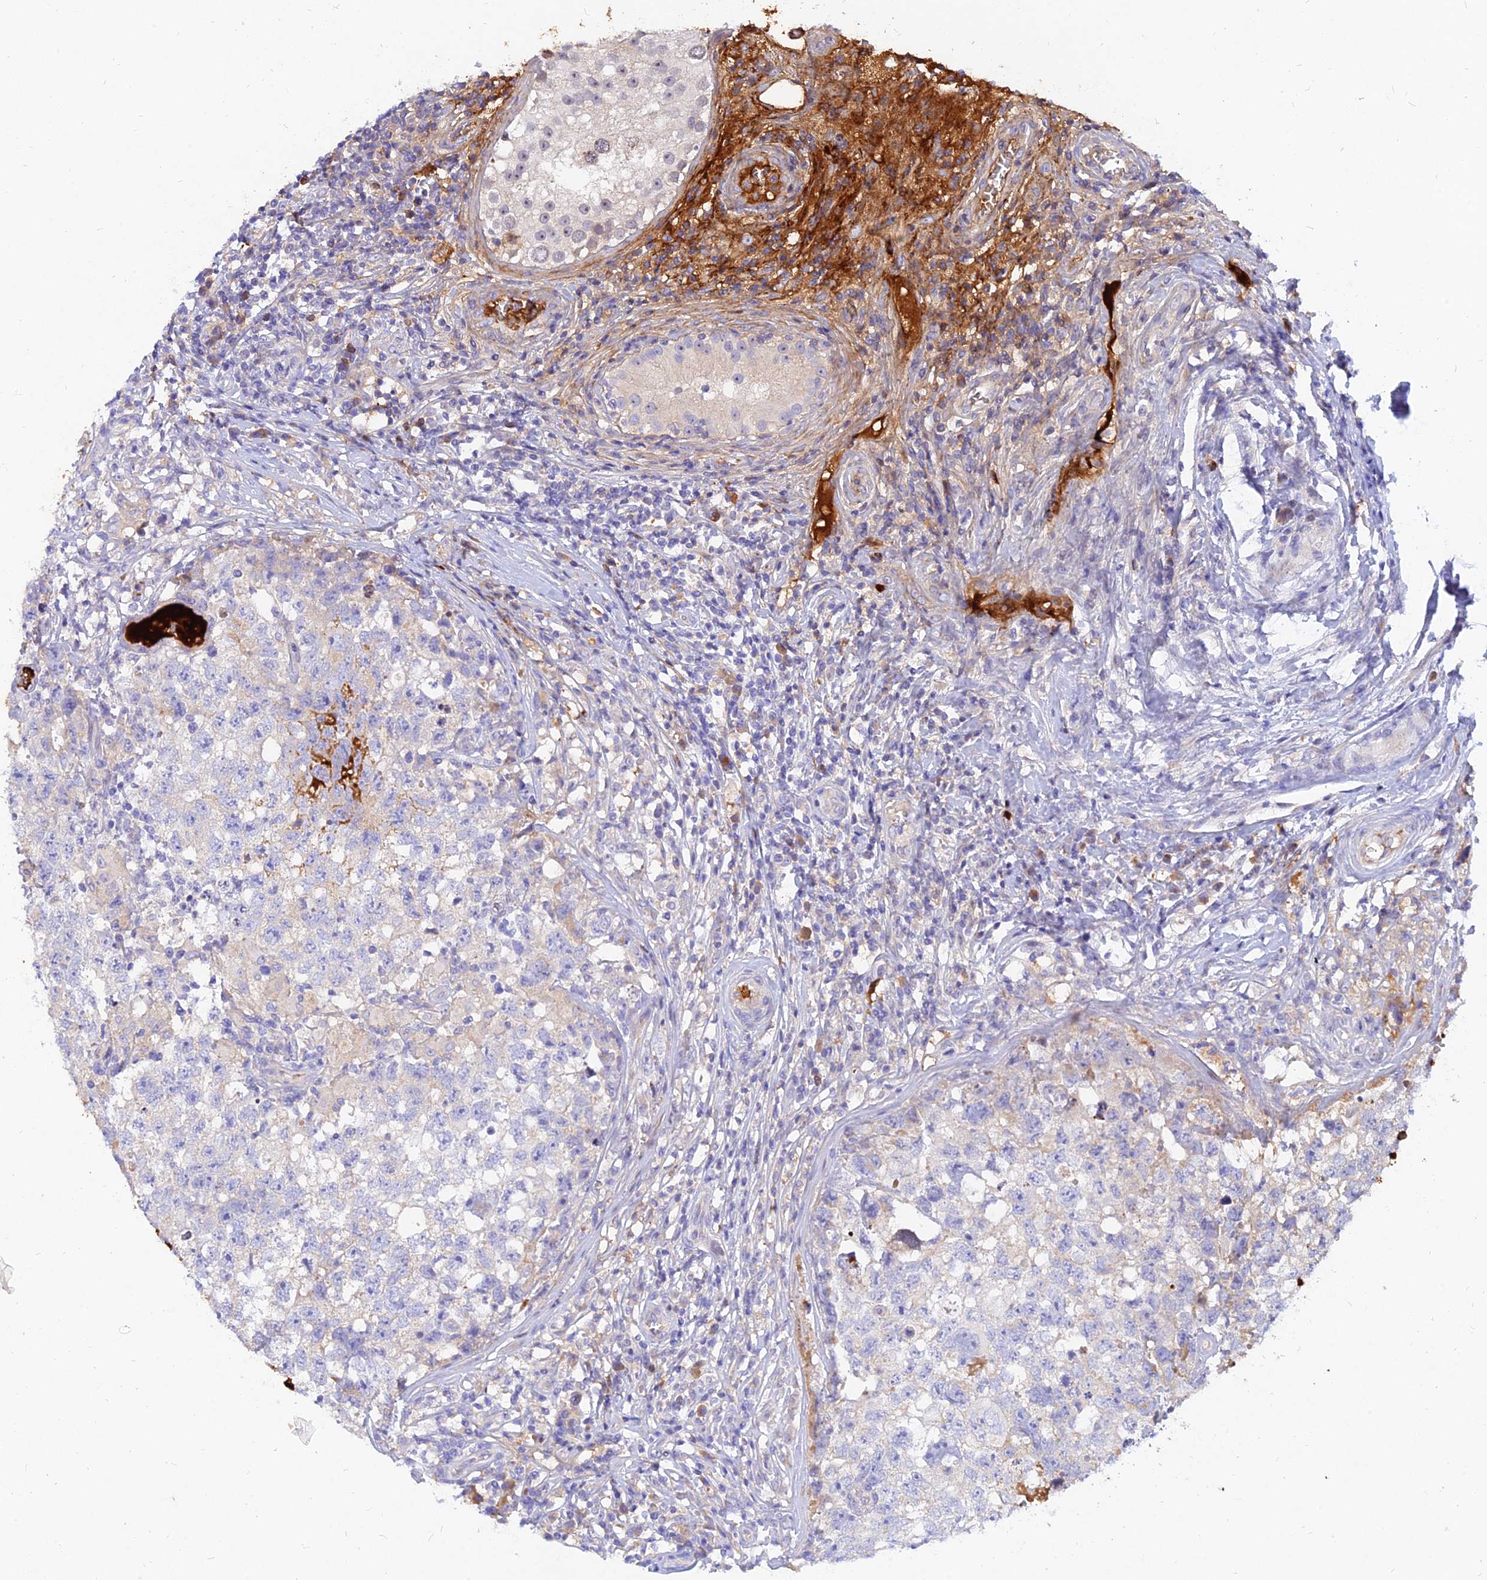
{"staining": {"intensity": "negative", "quantity": "none", "location": "none"}, "tissue": "testis cancer", "cell_type": "Tumor cells", "image_type": "cancer", "snomed": [{"axis": "morphology", "description": "Seminoma, NOS"}, {"axis": "morphology", "description": "Carcinoma, Embryonal, NOS"}, {"axis": "topography", "description": "Testis"}], "caption": "Tumor cells are negative for brown protein staining in testis seminoma. (DAB immunohistochemistry (IHC) with hematoxylin counter stain).", "gene": "MROH1", "patient": {"sex": "male", "age": 29}}